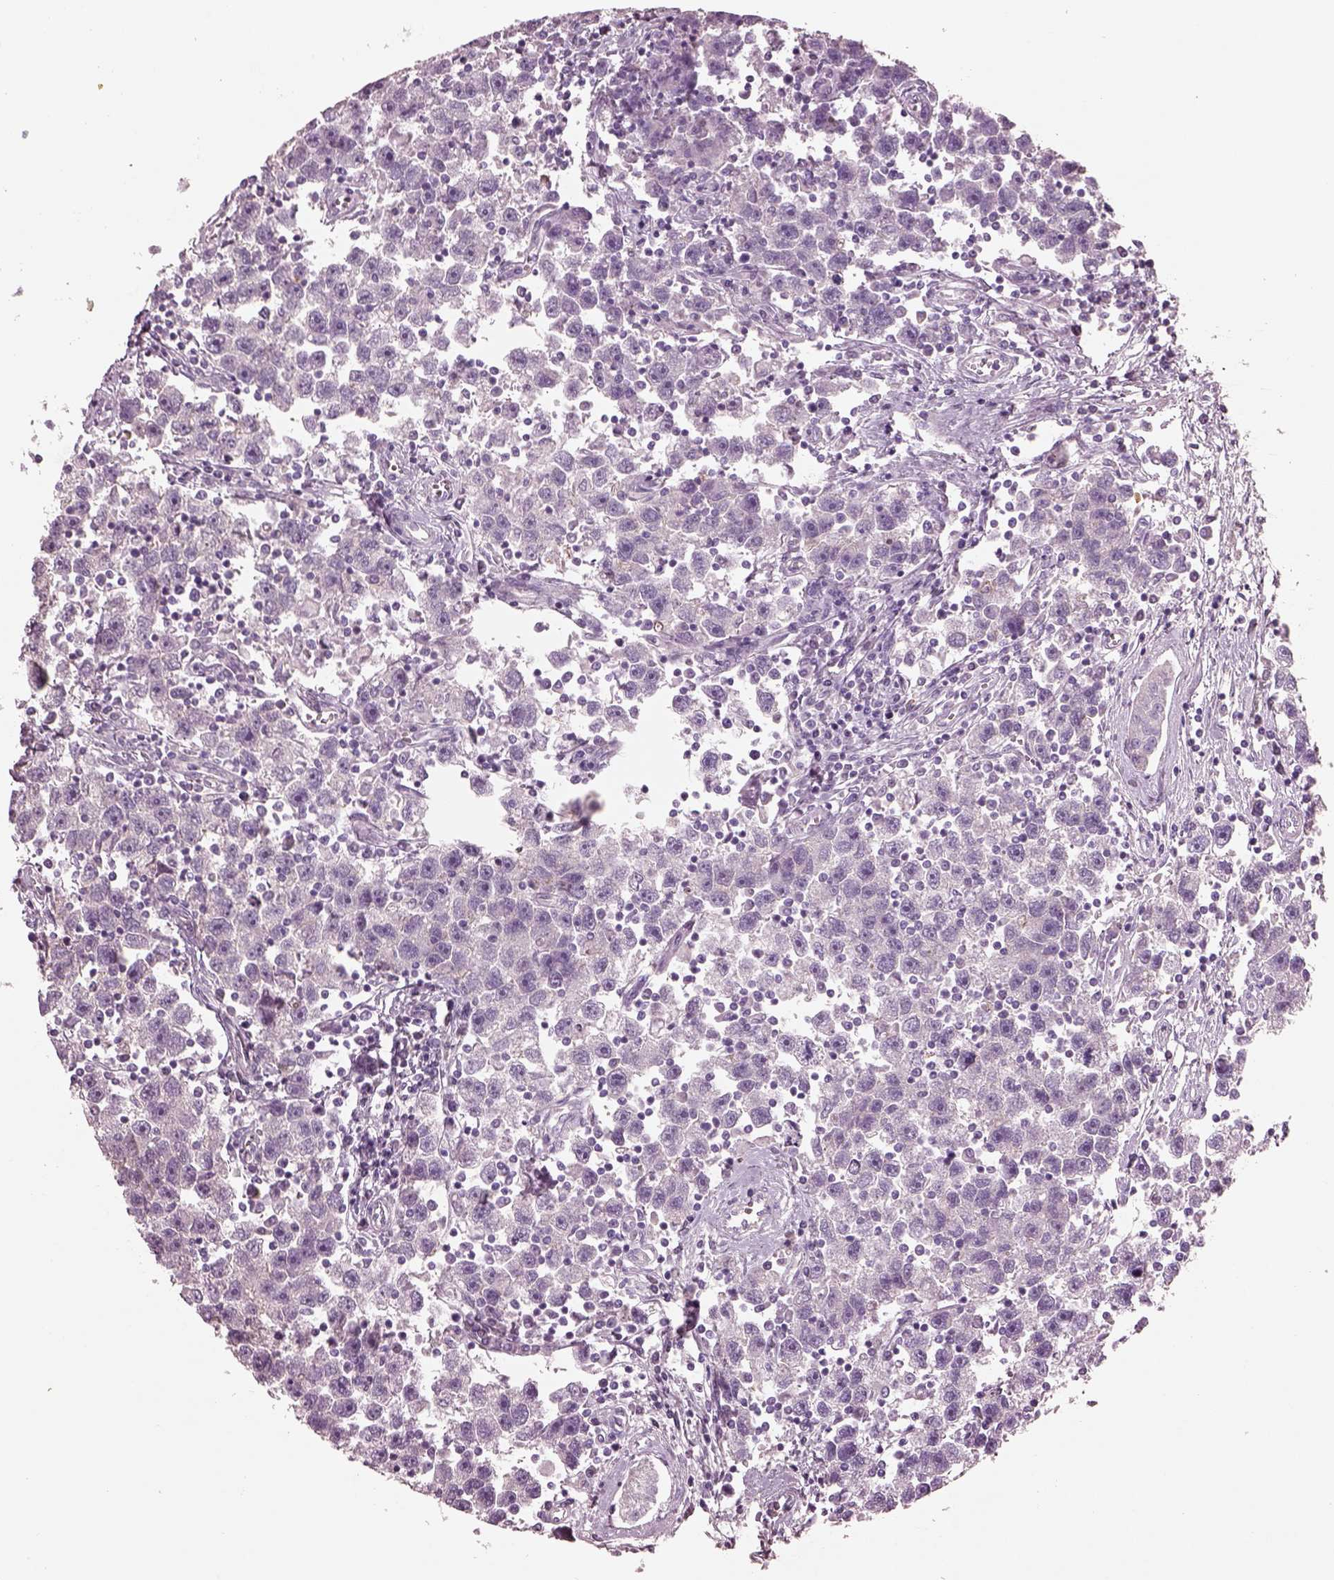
{"staining": {"intensity": "negative", "quantity": "none", "location": "none"}, "tissue": "testis cancer", "cell_type": "Tumor cells", "image_type": "cancer", "snomed": [{"axis": "morphology", "description": "Seminoma, NOS"}, {"axis": "topography", "description": "Testis"}], "caption": "The histopathology image exhibits no significant staining in tumor cells of testis cancer (seminoma). (Brightfield microscopy of DAB IHC at high magnification).", "gene": "IGLL1", "patient": {"sex": "male", "age": 30}}